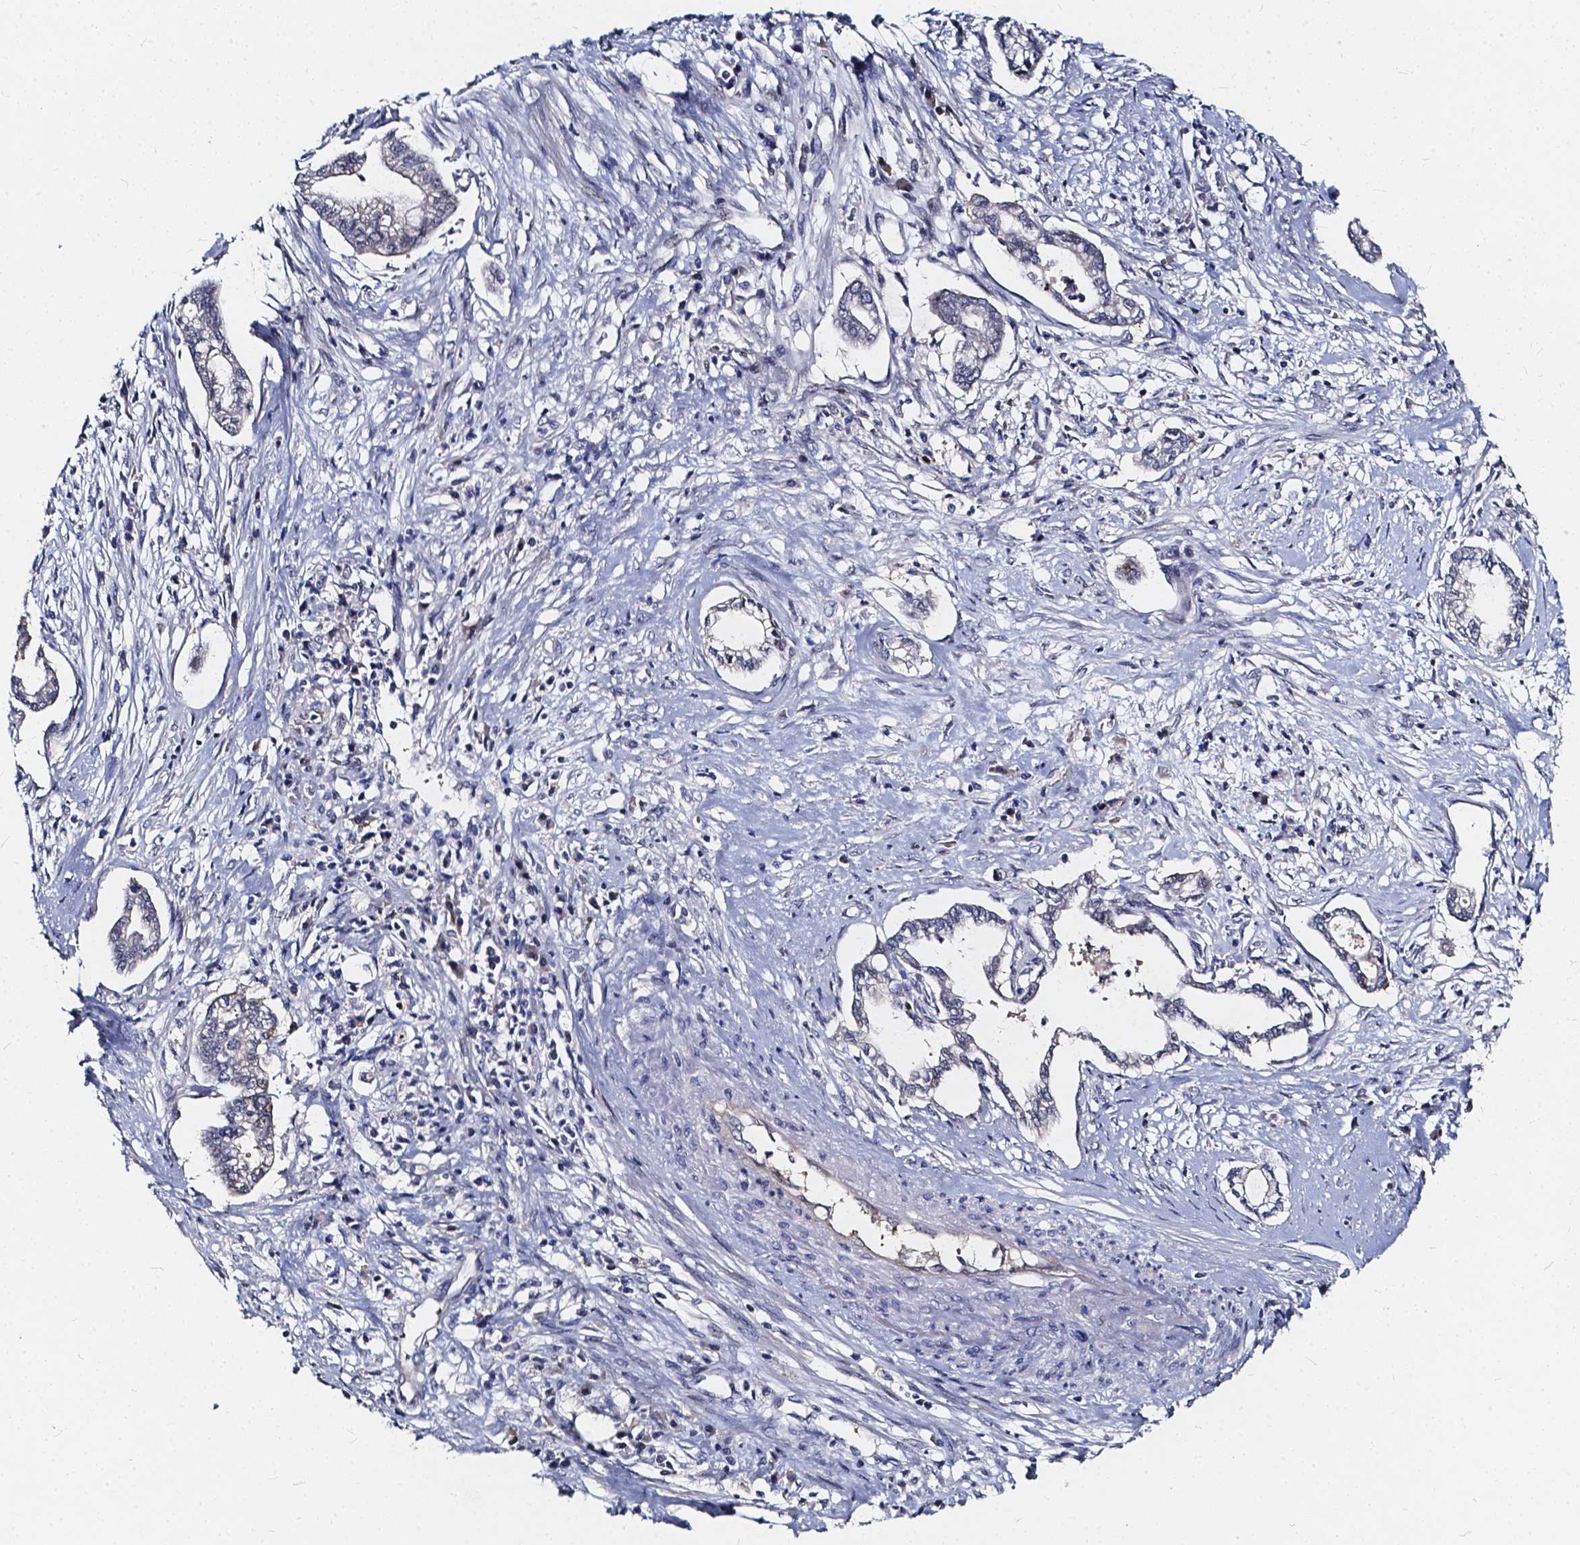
{"staining": {"intensity": "negative", "quantity": "none", "location": "none"}, "tissue": "cervical cancer", "cell_type": "Tumor cells", "image_type": "cancer", "snomed": [{"axis": "morphology", "description": "Adenocarcinoma, NOS"}, {"axis": "topography", "description": "Cervix"}], "caption": "Cervical adenocarcinoma stained for a protein using IHC shows no staining tumor cells.", "gene": "SOWAHA", "patient": {"sex": "female", "age": 62}}